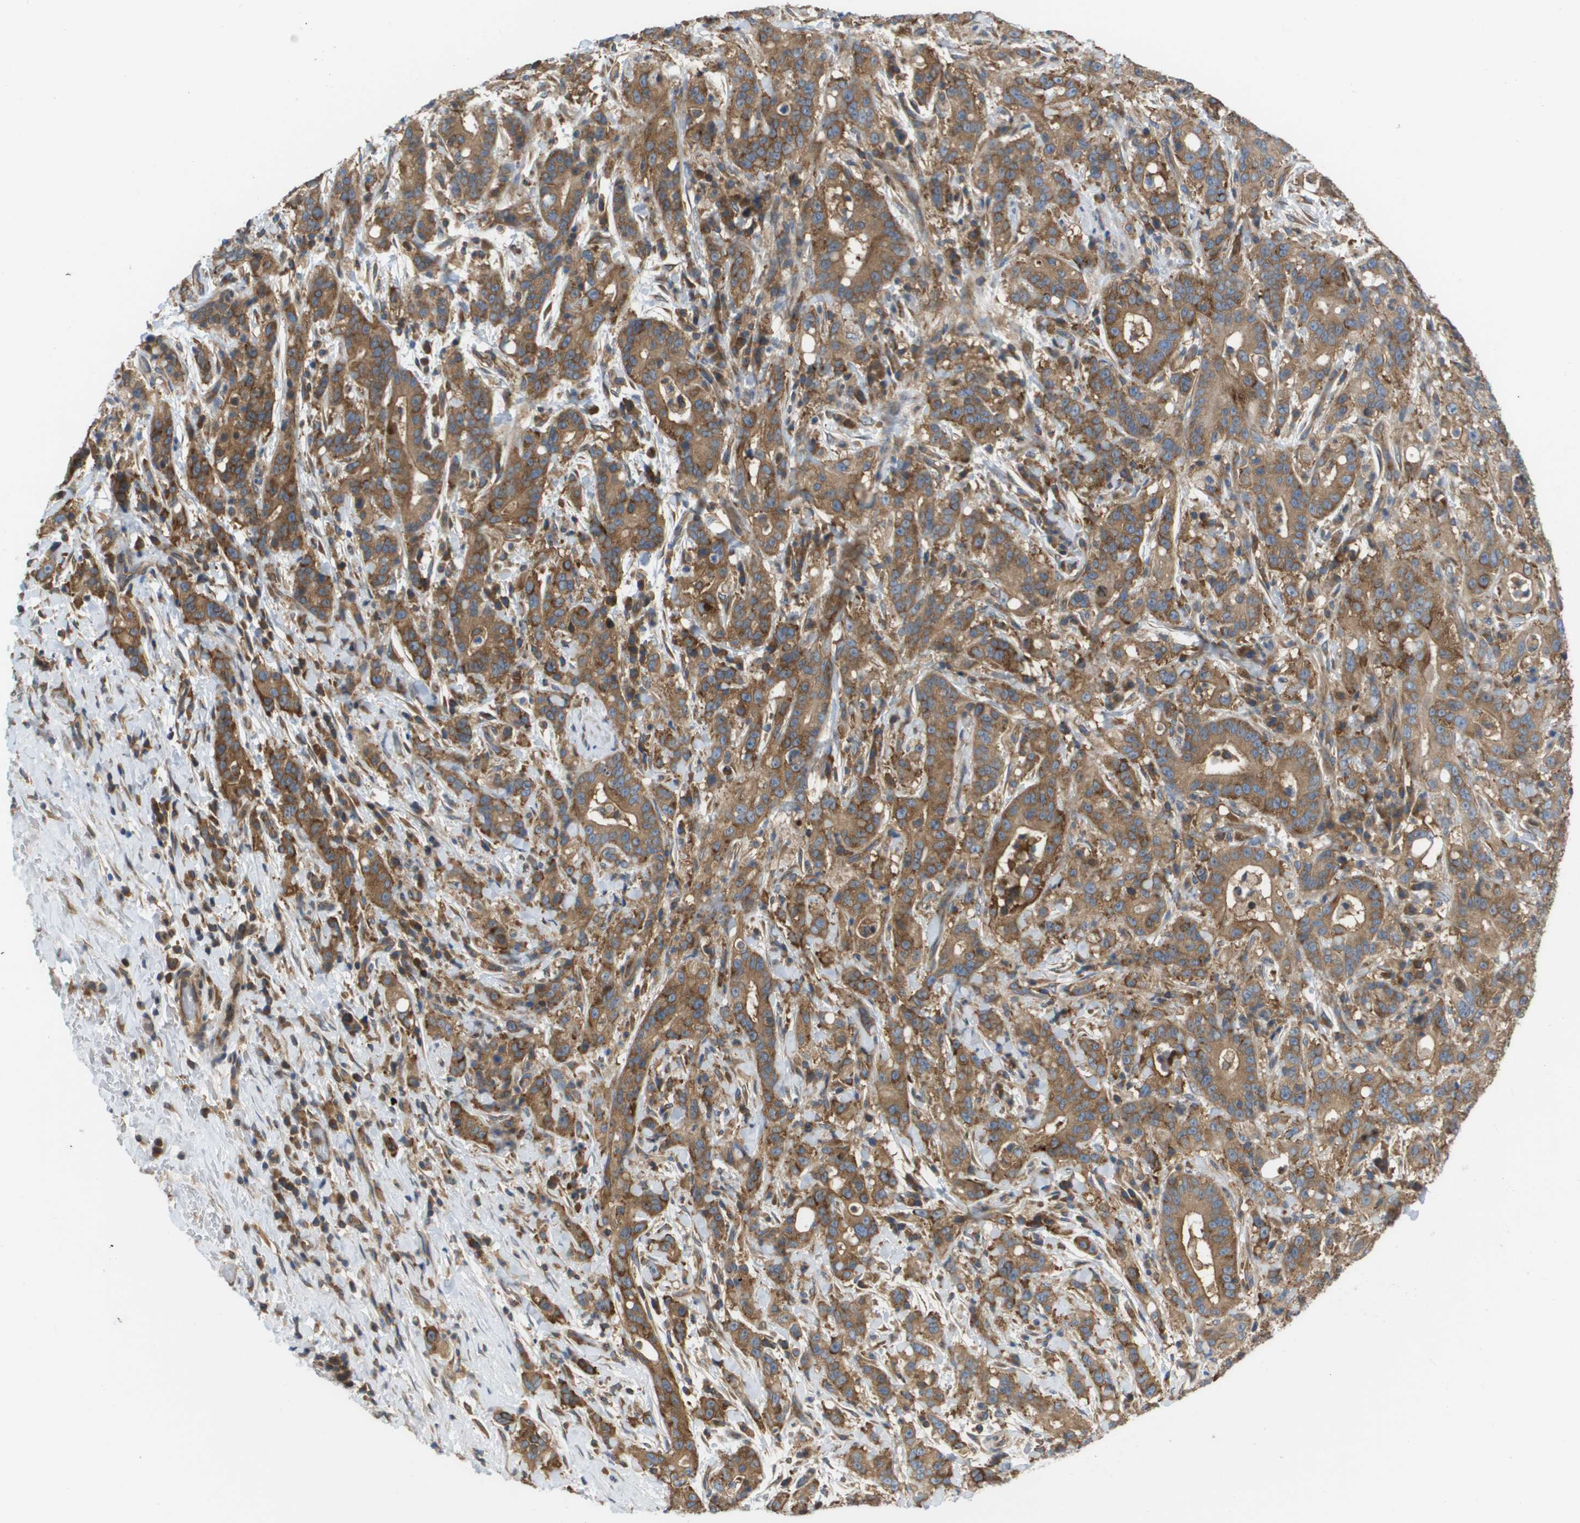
{"staining": {"intensity": "moderate", "quantity": ">75%", "location": "cytoplasmic/membranous"}, "tissue": "liver cancer", "cell_type": "Tumor cells", "image_type": "cancer", "snomed": [{"axis": "morphology", "description": "Cholangiocarcinoma"}, {"axis": "topography", "description": "Liver"}], "caption": "Protein expression analysis of liver cholangiocarcinoma reveals moderate cytoplasmic/membranous positivity in about >75% of tumor cells.", "gene": "EIF4G2", "patient": {"sex": "female", "age": 38}}